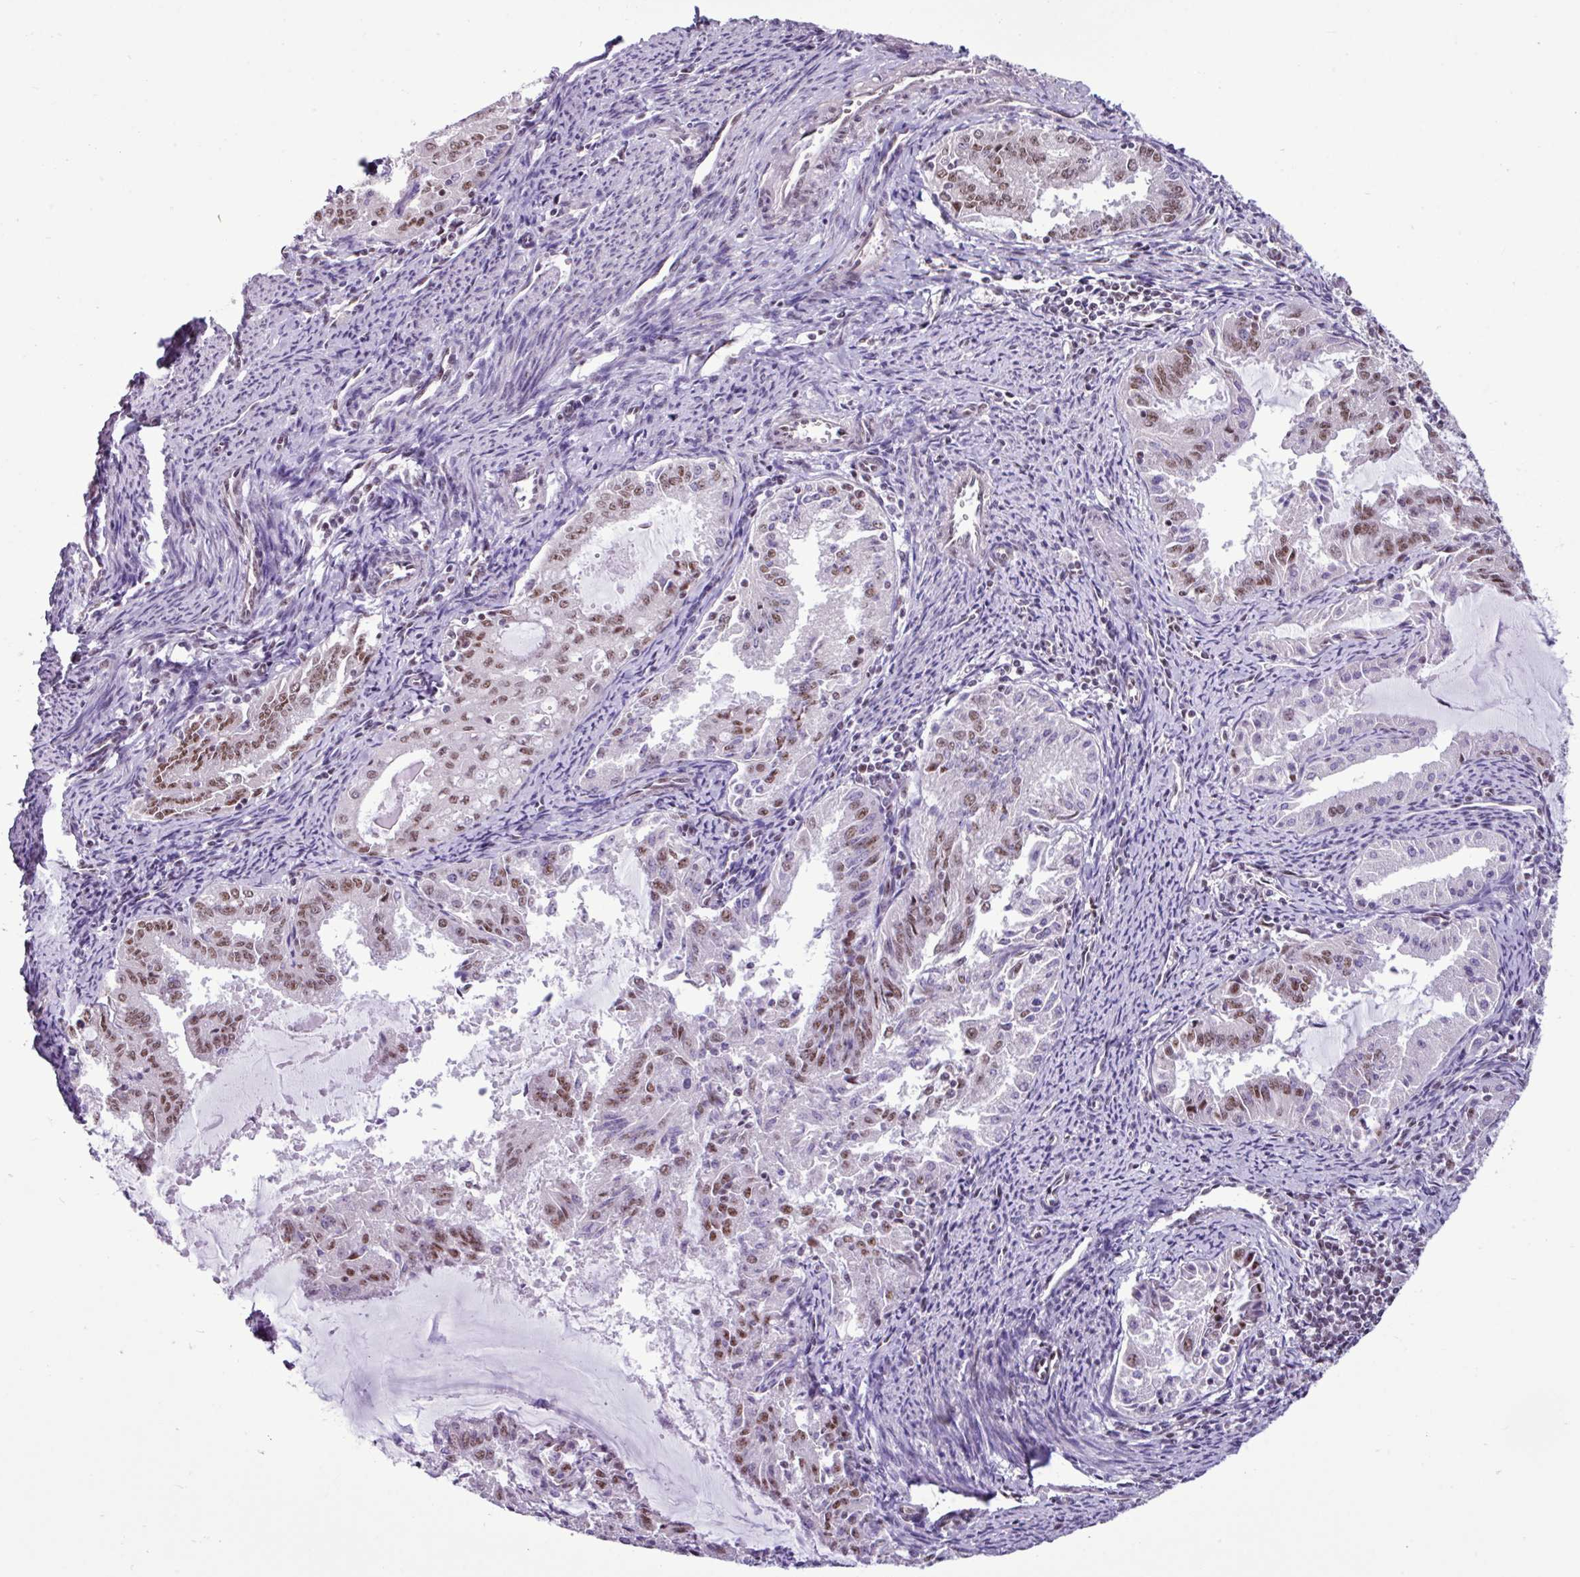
{"staining": {"intensity": "moderate", "quantity": ">75%", "location": "nuclear"}, "tissue": "endometrial cancer", "cell_type": "Tumor cells", "image_type": "cancer", "snomed": [{"axis": "morphology", "description": "Adenocarcinoma, NOS"}, {"axis": "topography", "description": "Endometrium"}], "caption": "Moderate nuclear staining is appreciated in about >75% of tumor cells in endometrial cancer.", "gene": "UTP18", "patient": {"sex": "female", "age": 70}}